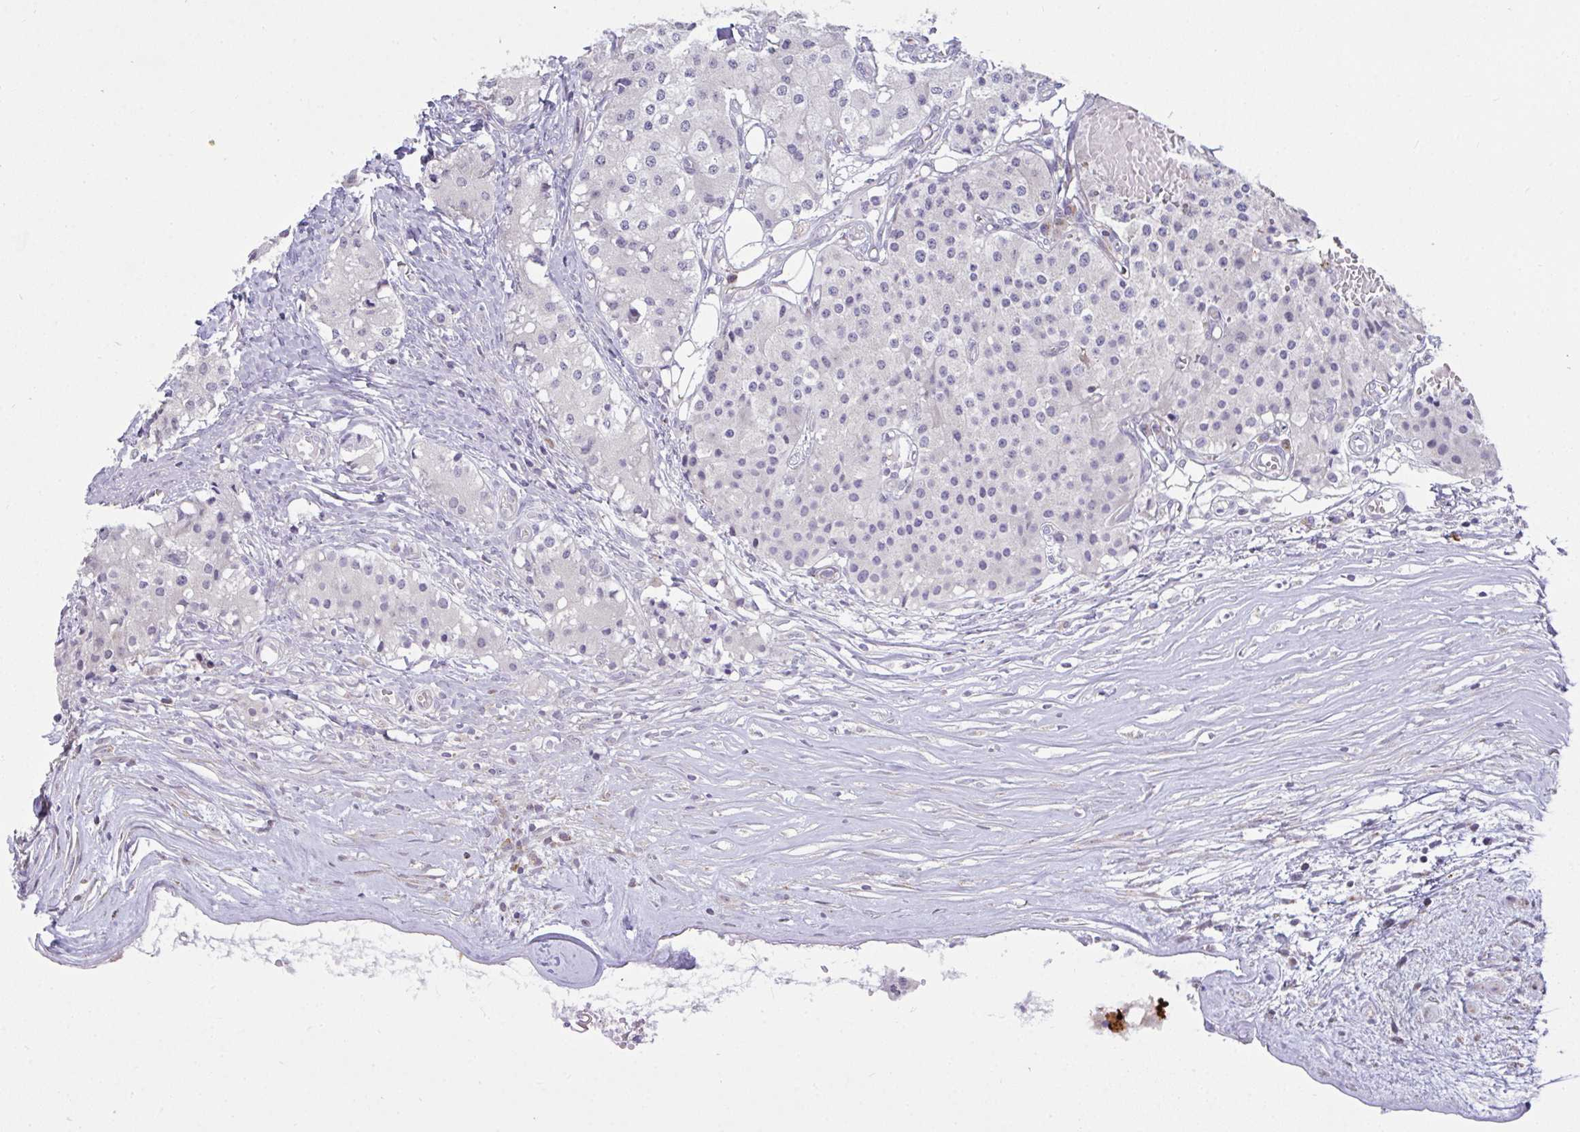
{"staining": {"intensity": "negative", "quantity": "none", "location": "none"}, "tissue": "carcinoid", "cell_type": "Tumor cells", "image_type": "cancer", "snomed": [{"axis": "morphology", "description": "Carcinoid, malignant, NOS"}, {"axis": "topography", "description": "Colon"}], "caption": "This is a micrograph of immunohistochemistry staining of malignant carcinoid, which shows no positivity in tumor cells.", "gene": "SRRM4", "patient": {"sex": "female", "age": 52}}